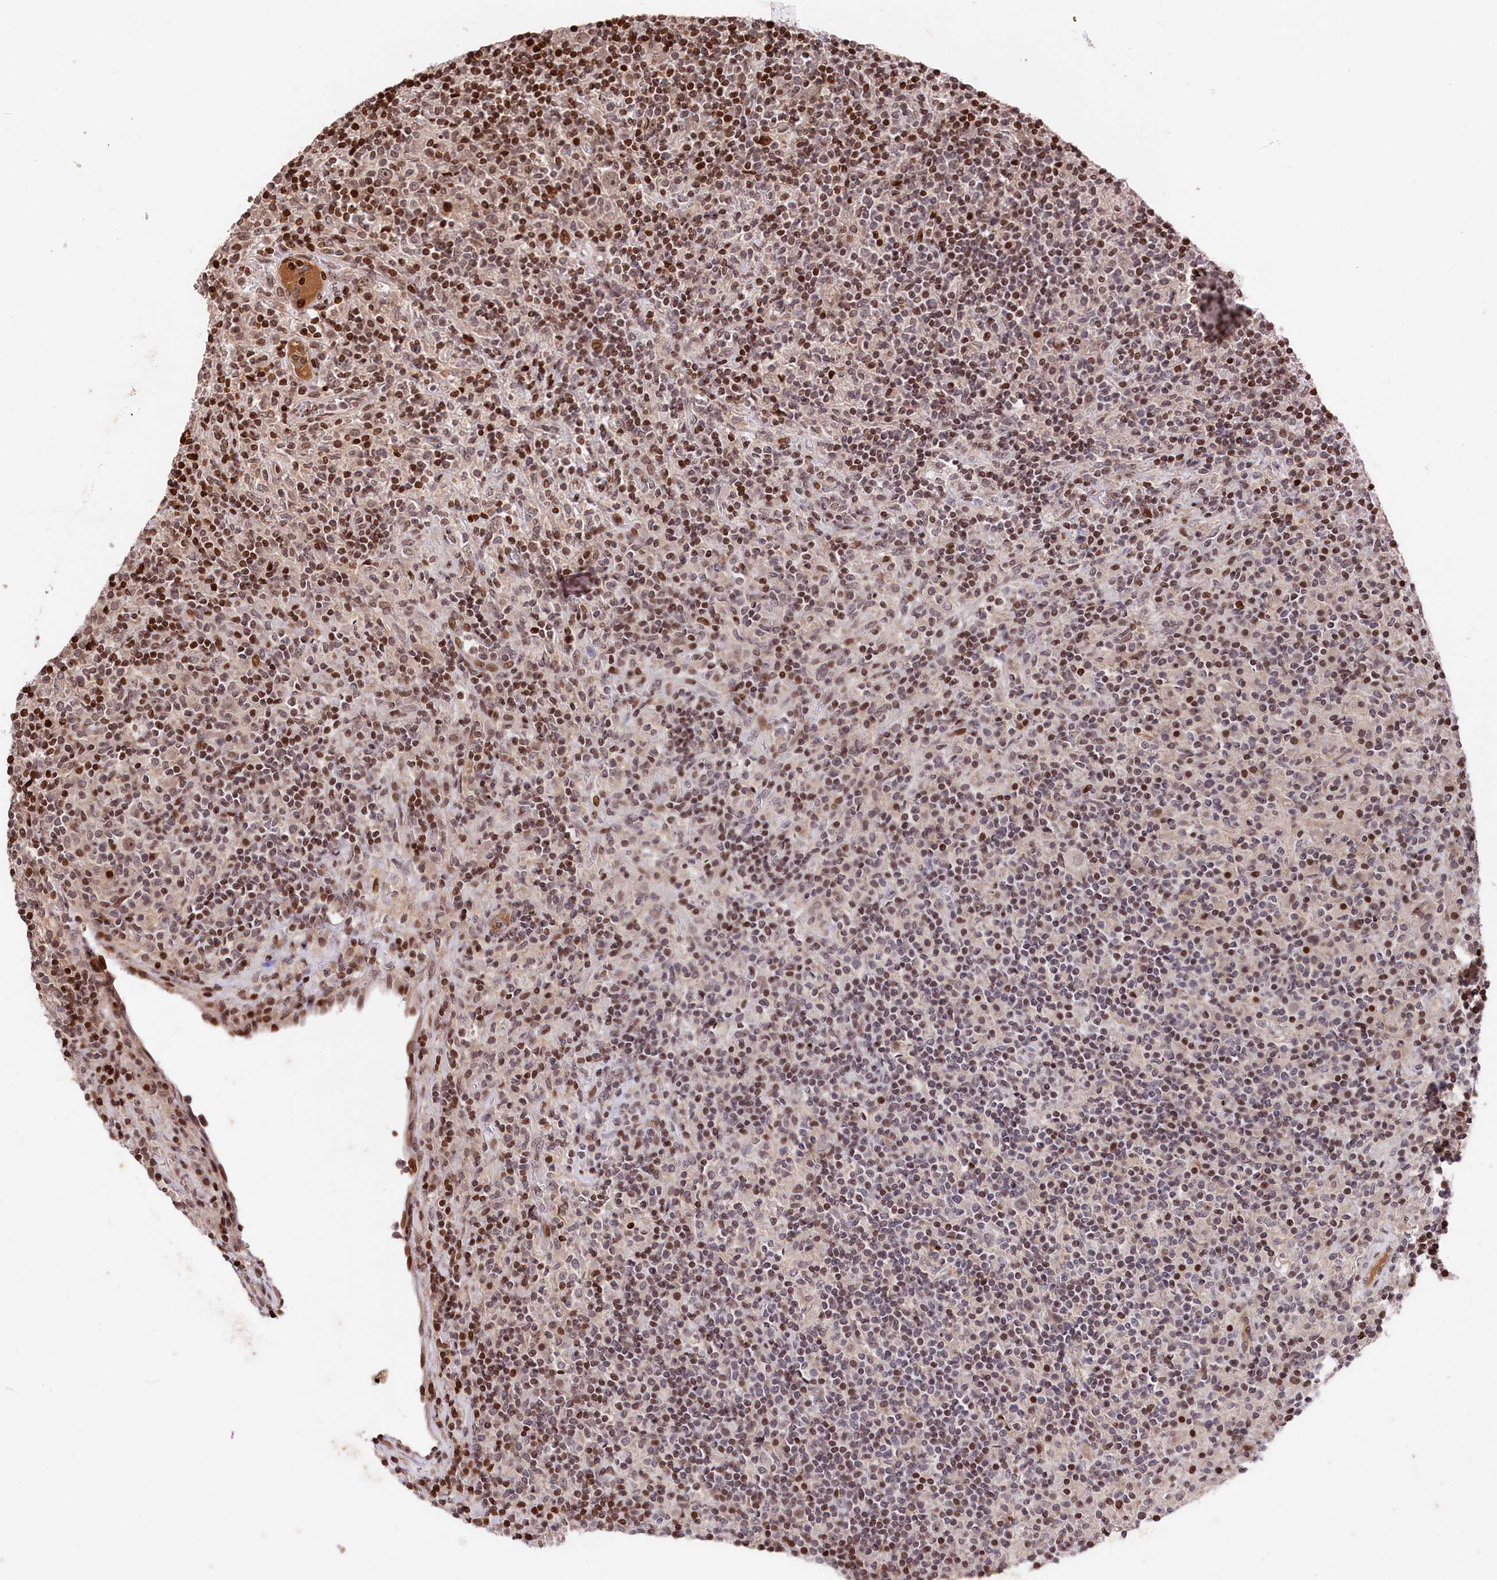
{"staining": {"intensity": "moderate", "quantity": "<25%", "location": "nuclear"}, "tissue": "lymphoma", "cell_type": "Tumor cells", "image_type": "cancer", "snomed": [{"axis": "morphology", "description": "Hodgkin's disease, NOS"}, {"axis": "topography", "description": "Lymph node"}], "caption": "Human Hodgkin's disease stained with a protein marker reveals moderate staining in tumor cells.", "gene": "MCF2L2", "patient": {"sex": "male", "age": 70}}